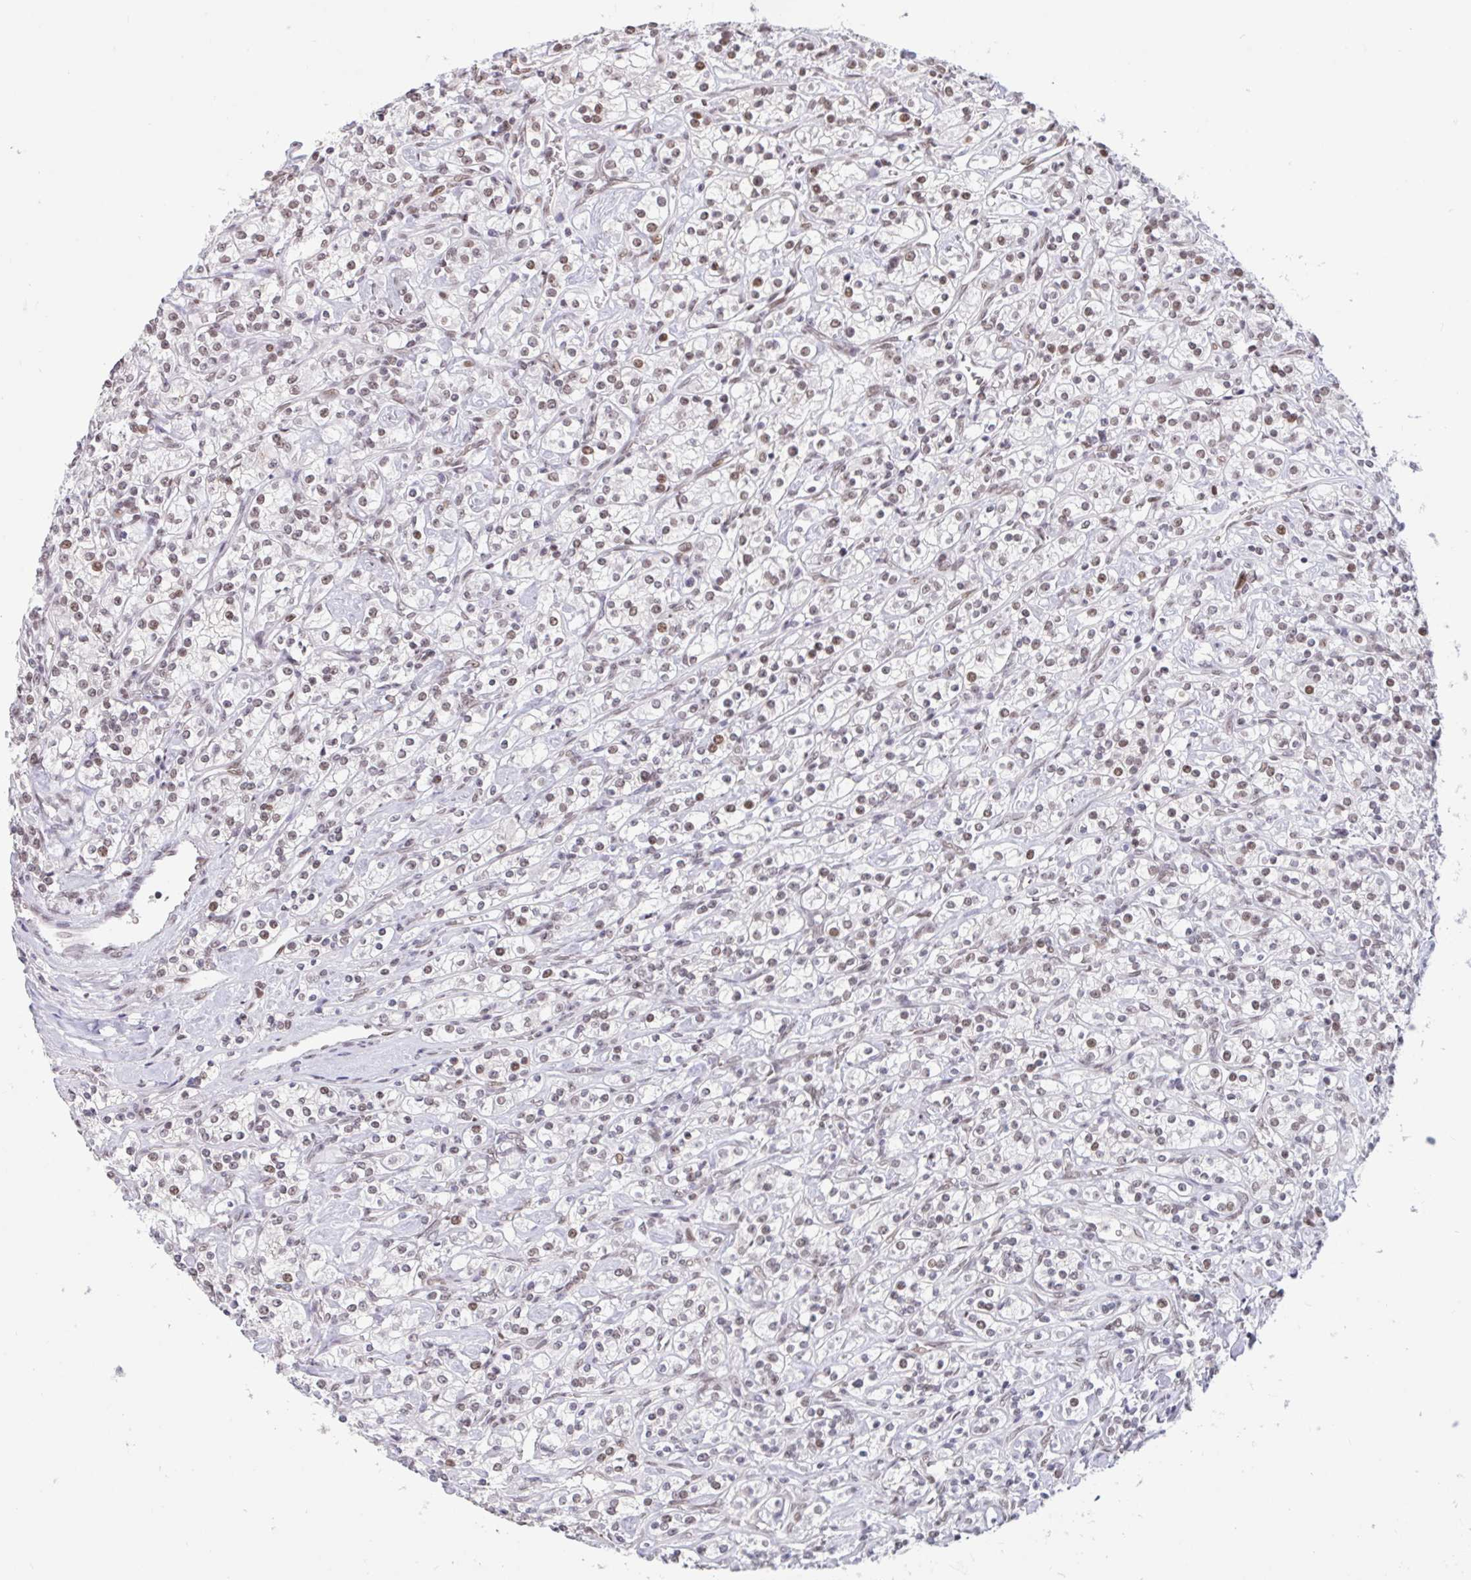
{"staining": {"intensity": "weak", "quantity": "25%-75%", "location": "nuclear"}, "tissue": "renal cancer", "cell_type": "Tumor cells", "image_type": "cancer", "snomed": [{"axis": "morphology", "description": "Adenocarcinoma, NOS"}, {"axis": "topography", "description": "Kidney"}], "caption": "Weak nuclear staining is identified in approximately 25%-75% of tumor cells in renal adenocarcinoma.", "gene": "CBFA2T2", "patient": {"sex": "male", "age": 77}}